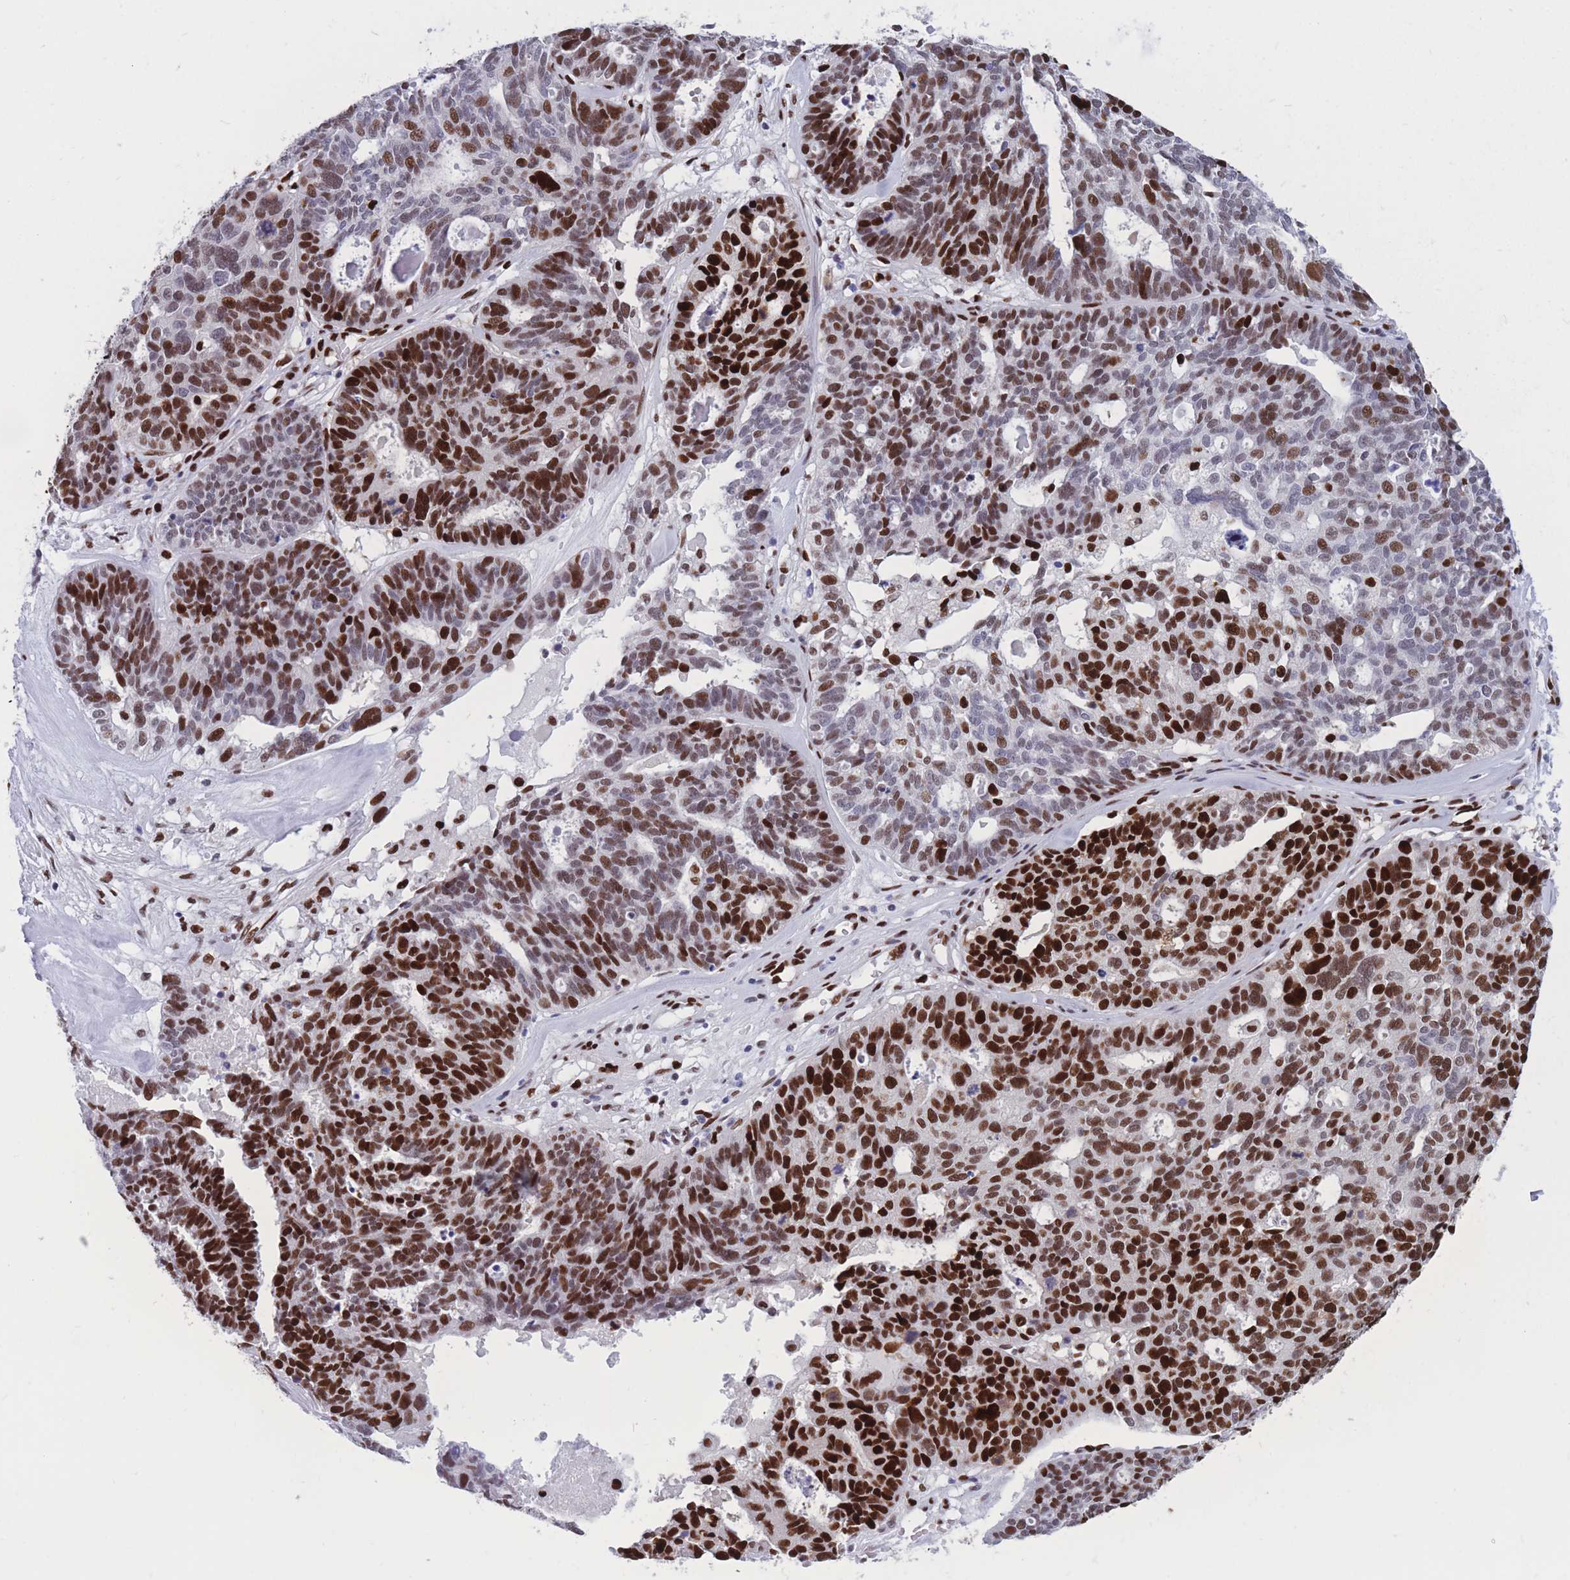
{"staining": {"intensity": "strong", "quantity": "25%-75%", "location": "nuclear"}, "tissue": "ovarian cancer", "cell_type": "Tumor cells", "image_type": "cancer", "snomed": [{"axis": "morphology", "description": "Cystadenocarcinoma, serous, NOS"}, {"axis": "topography", "description": "Ovary"}], "caption": "IHC staining of serous cystadenocarcinoma (ovarian), which displays high levels of strong nuclear staining in approximately 25%-75% of tumor cells indicating strong nuclear protein expression. The staining was performed using DAB (3,3'-diaminobenzidine) (brown) for protein detection and nuclei were counterstained in hematoxylin (blue).", "gene": "NASP", "patient": {"sex": "female", "age": 59}}